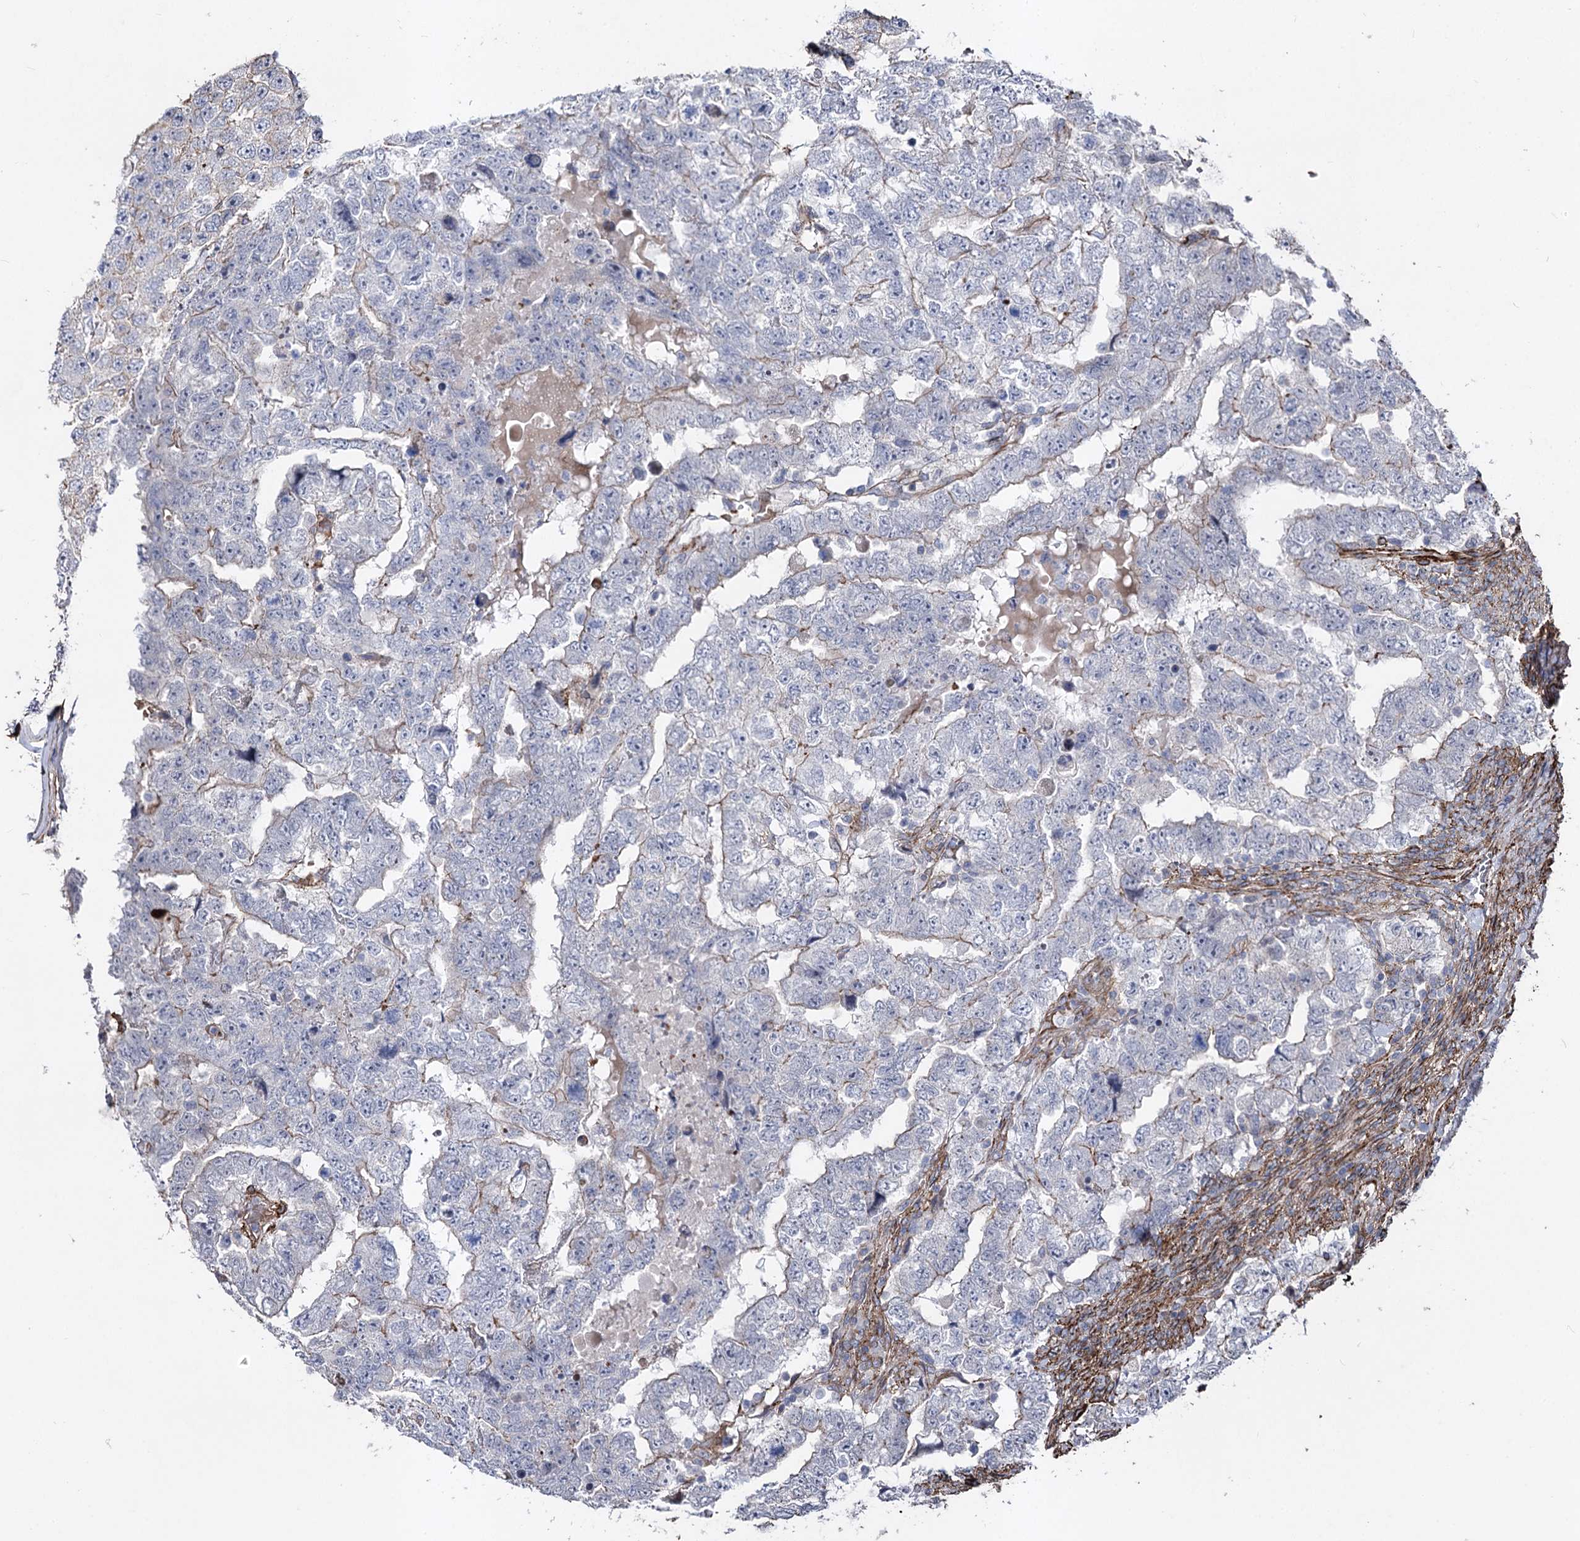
{"staining": {"intensity": "weak", "quantity": "<25%", "location": "cytoplasmic/membranous"}, "tissue": "testis cancer", "cell_type": "Tumor cells", "image_type": "cancer", "snomed": [{"axis": "morphology", "description": "Carcinoma, Embryonal, NOS"}, {"axis": "topography", "description": "Testis"}], "caption": "High magnification brightfield microscopy of embryonal carcinoma (testis) stained with DAB (brown) and counterstained with hematoxylin (blue): tumor cells show no significant expression.", "gene": "ARHGAP20", "patient": {"sex": "male", "age": 36}}